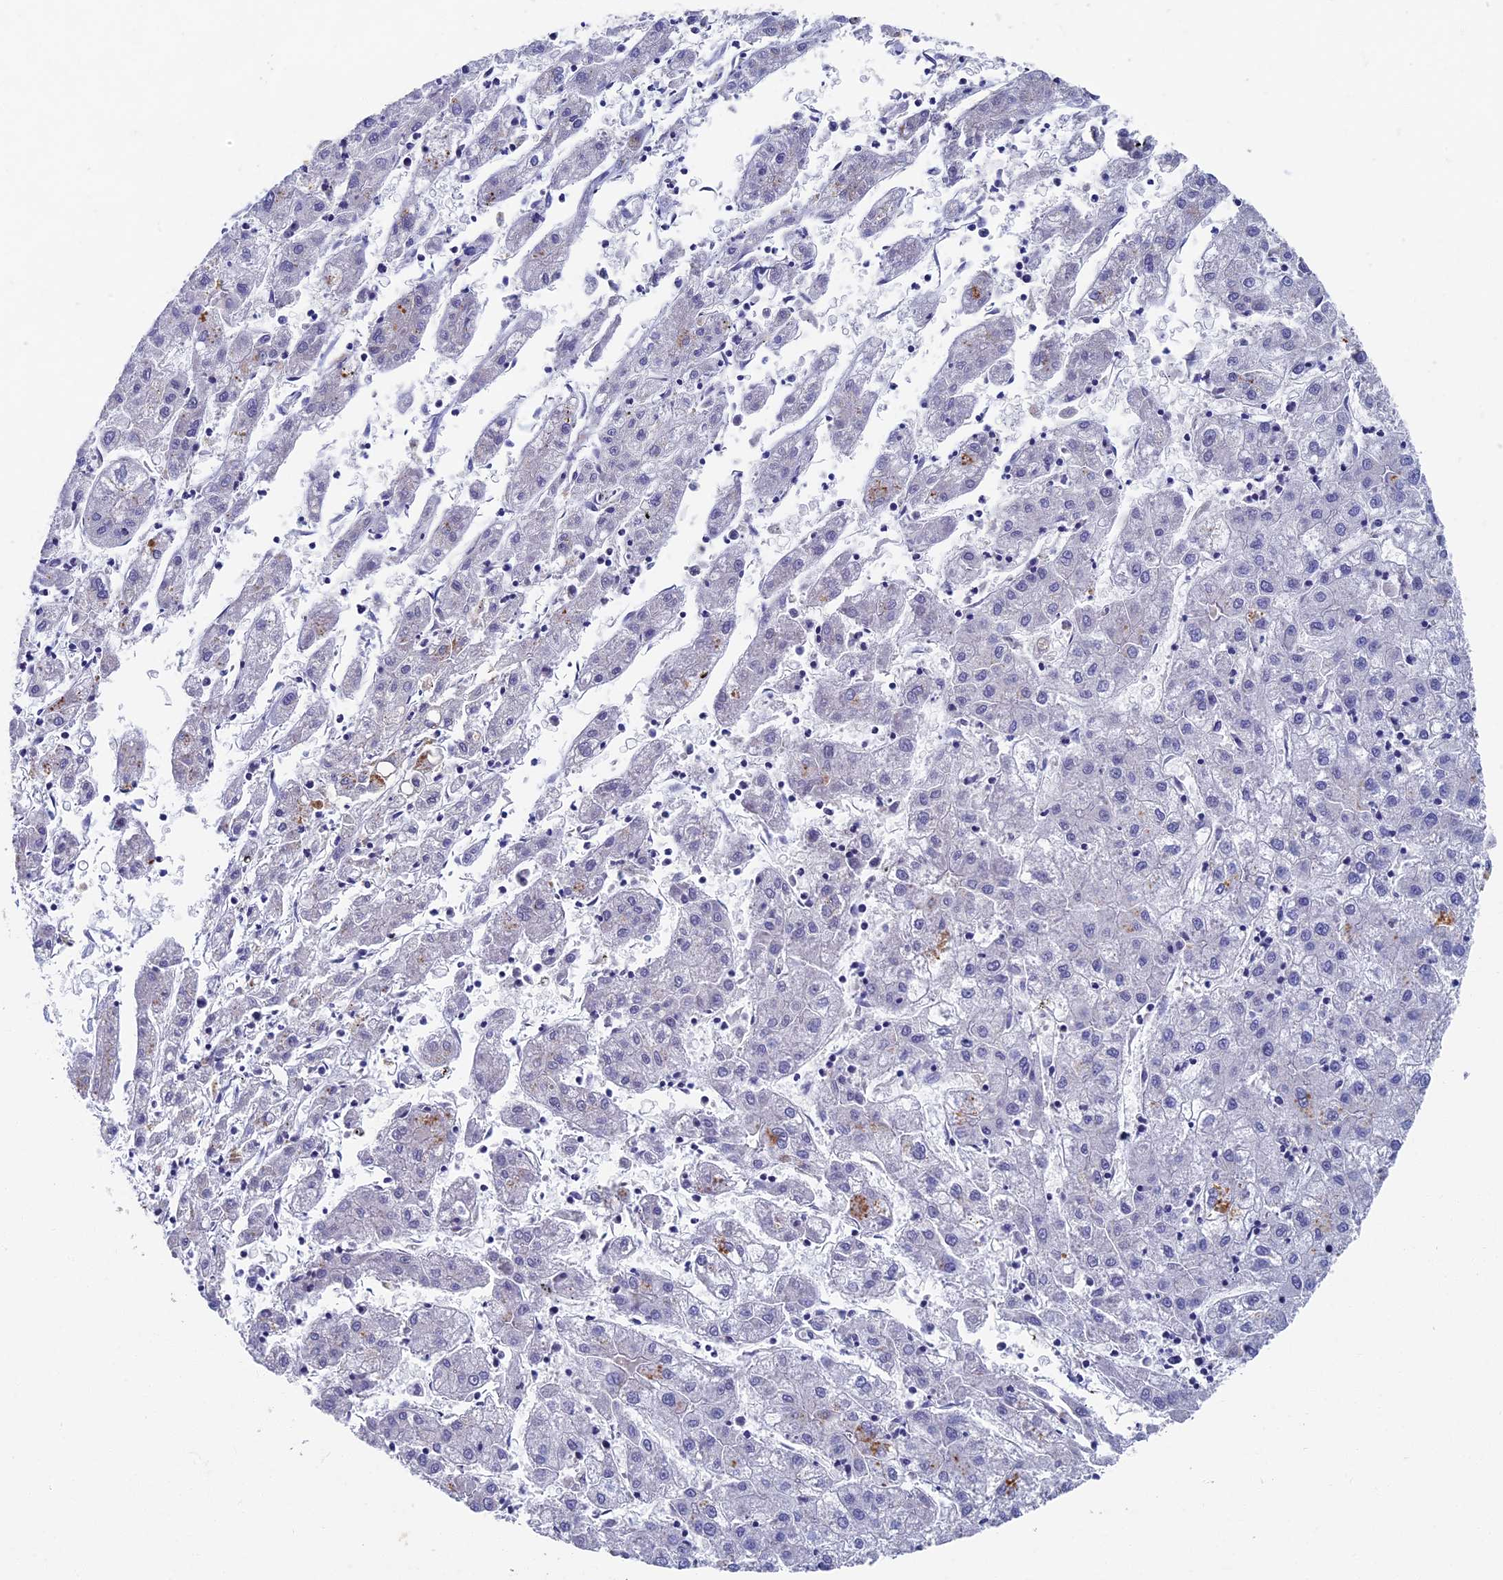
{"staining": {"intensity": "negative", "quantity": "none", "location": "none"}, "tissue": "liver cancer", "cell_type": "Tumor cells", "image_type": "cancer", "snomed": [{"axis": "morphology", "description": "Carcinoma, Hepatocellular, NOS"}, {"axis": "topography", "description": "Liver"}], "caption": "An immunohistochemistry photomicrograph of liver hepatocellular carcinoma is shown. There is no staining in tumor cells of liver hepatocellular carcinoma.", "gene": "OAT", "patient": {"sex": "male", "age": 72}}